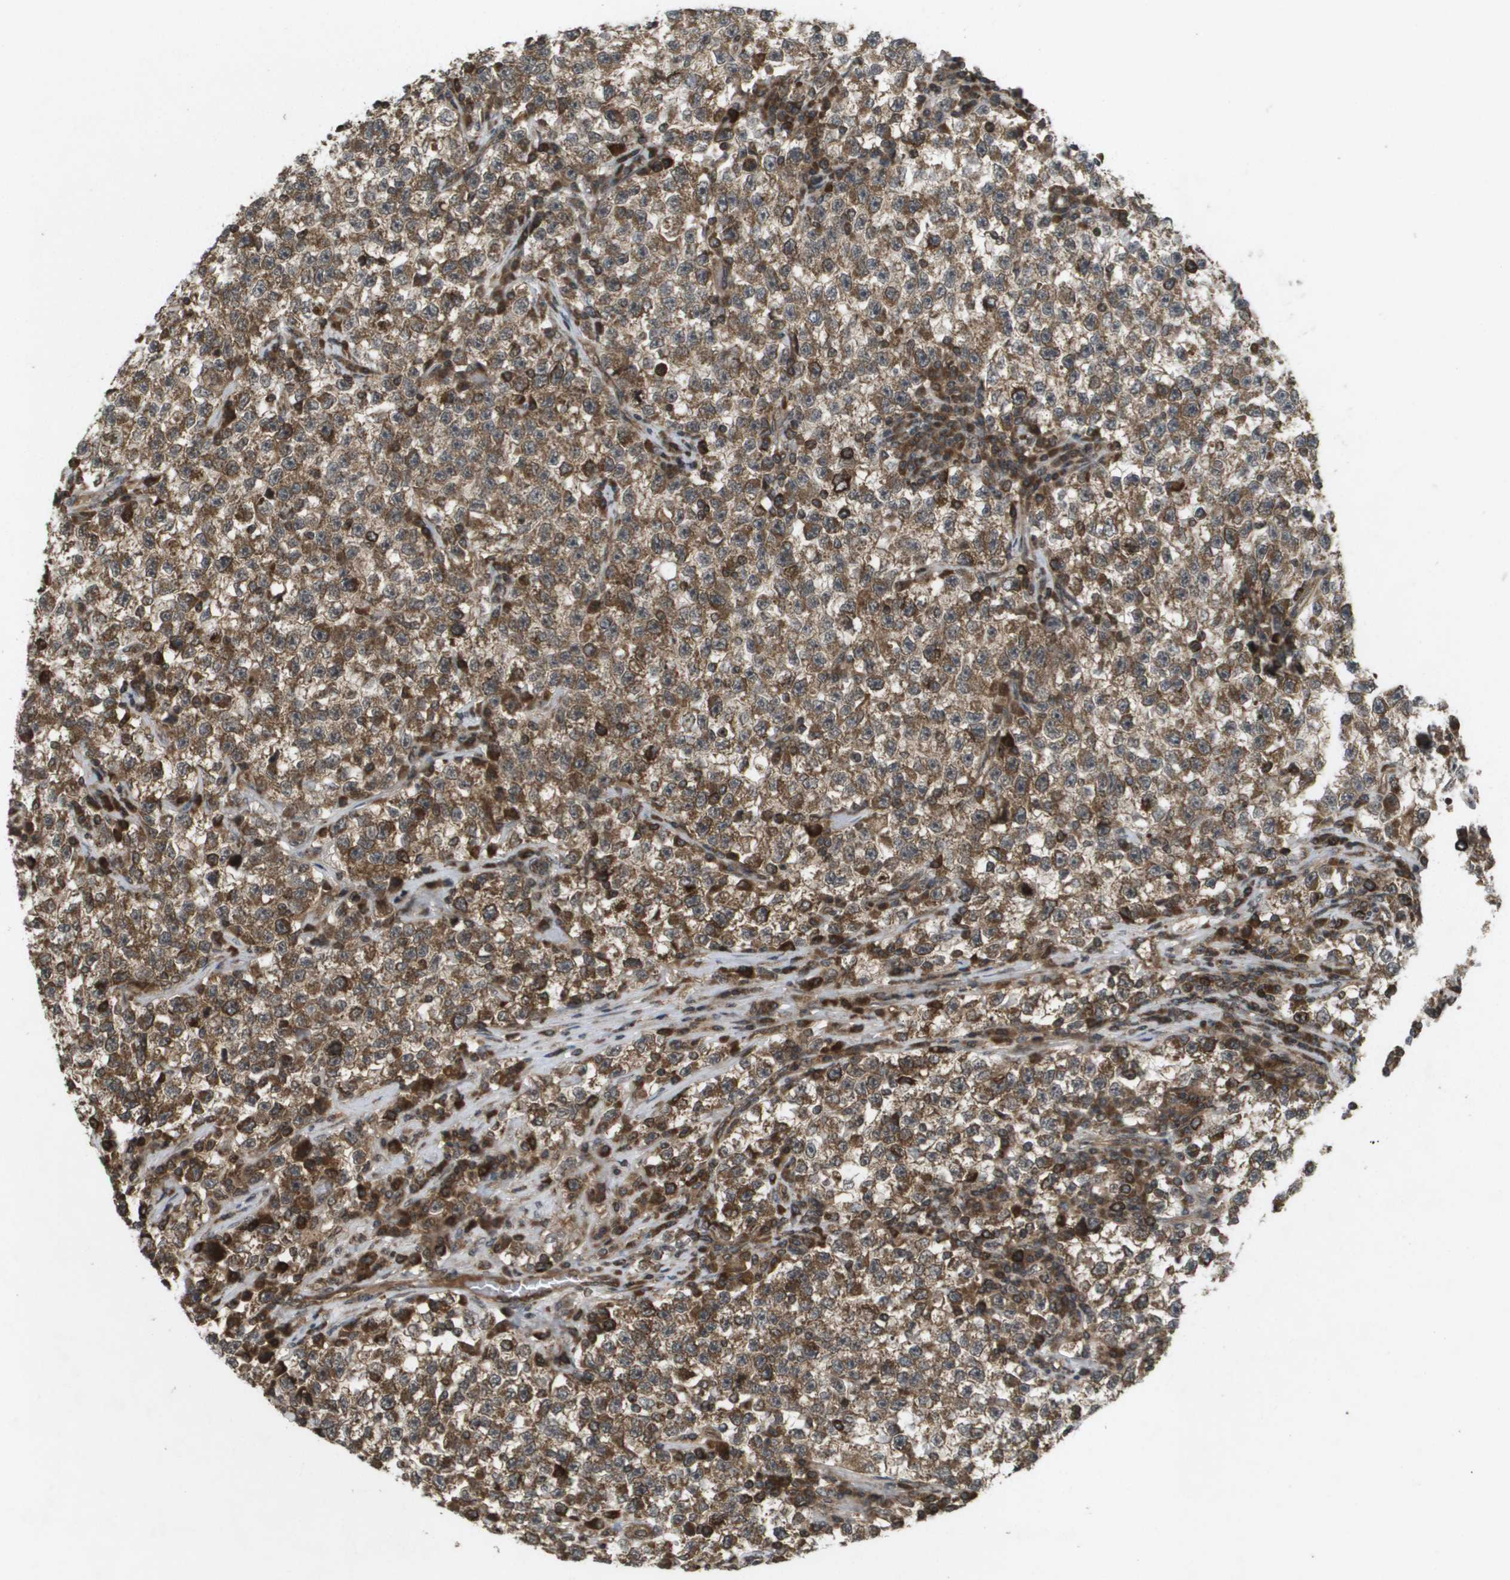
{"staining": {"intensity": "moderate", "quantity": ">75%", "location": "cytoplasmic/membranous"}, "tissue": "testis cancer", "cell_type": "Tumor cells", "image_type": "cancer", "snomed": [{"axis": "morphology", "description": "Seminoma, NOS"}, {"axis": "topography", "description": "Testis"}], "caption": "Protein expression analysis of human seminoma (testis) reveals moderate cytoplasmic/membranous expression in about >75% of tumor cells.", "gene": "KIF11", "patient": {"sex": "male", "age": 22}}